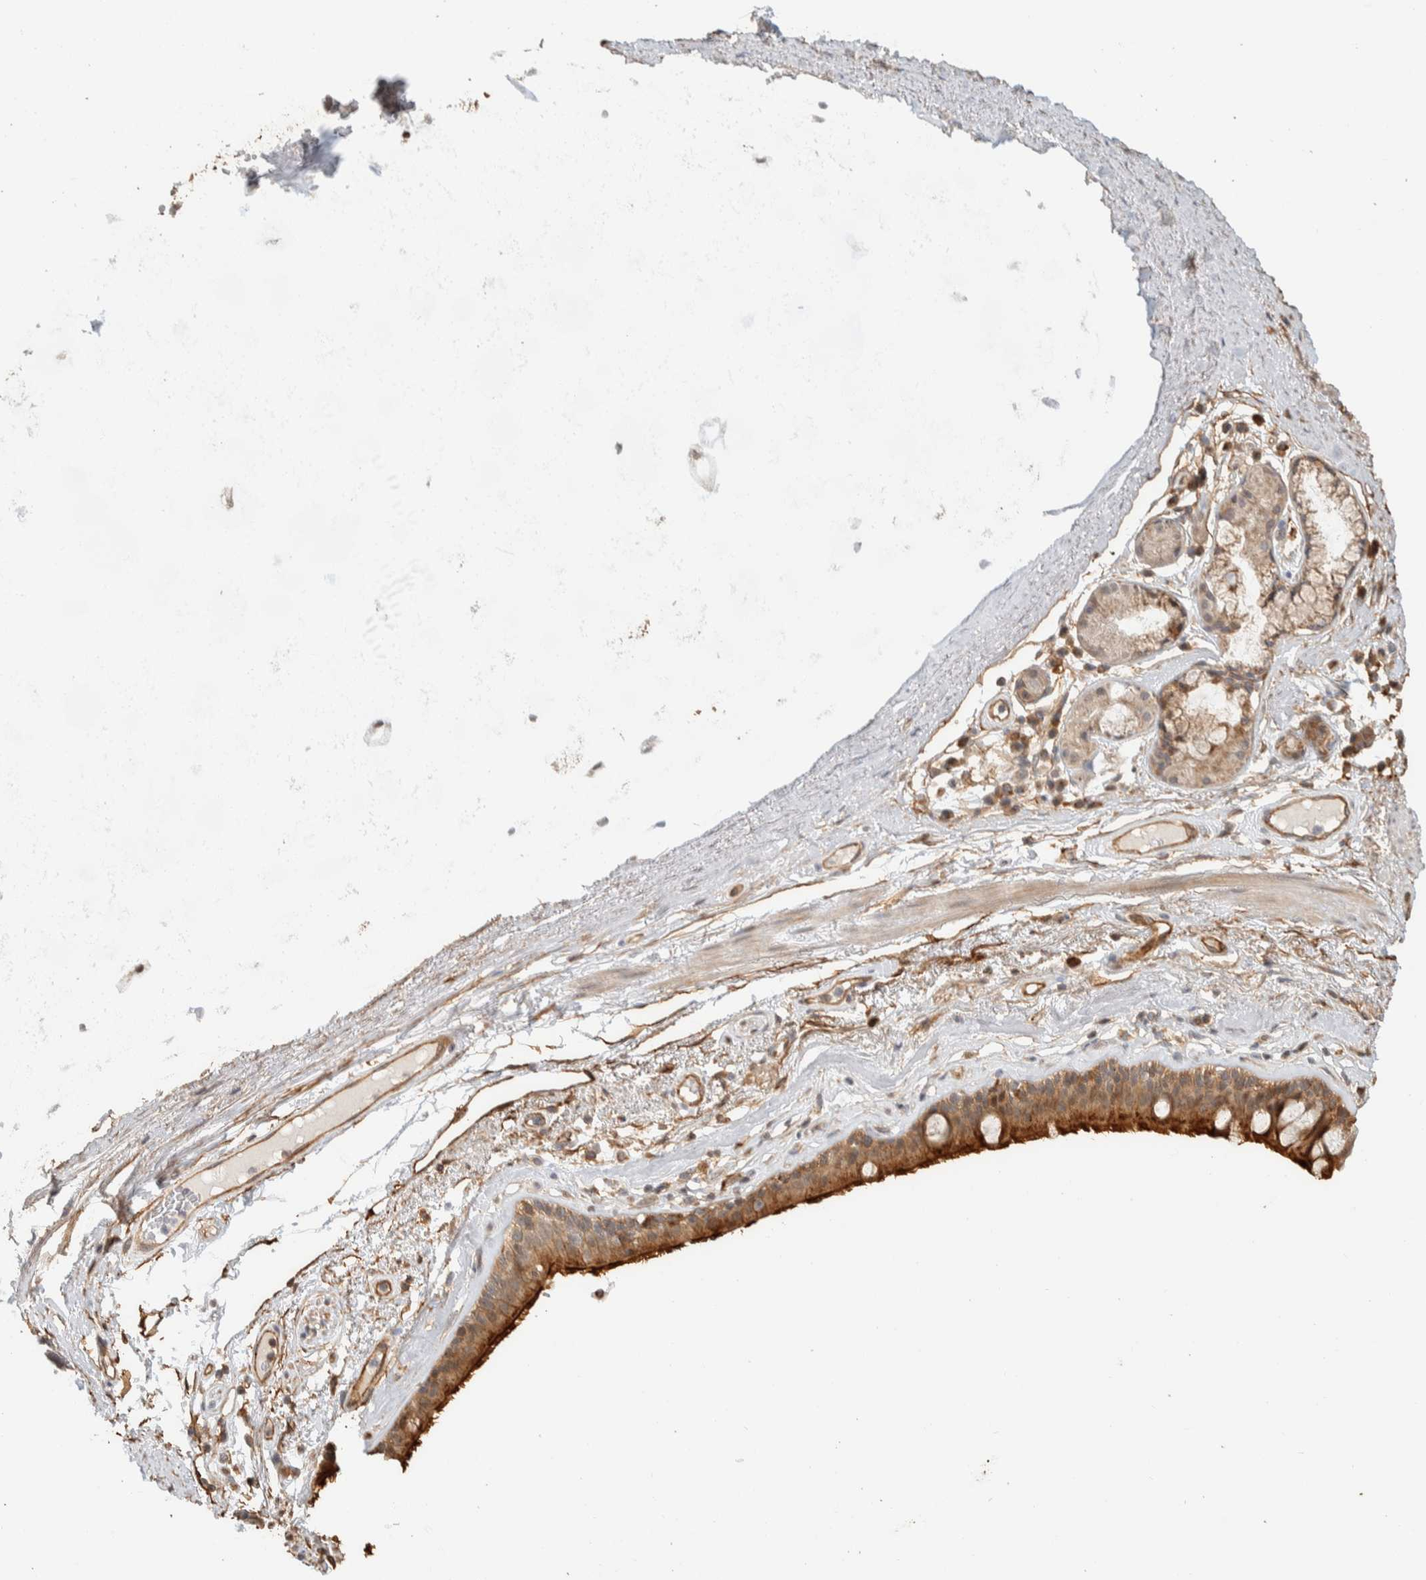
{"staining": {"intensity": "strong", "quantity": ">75%", "location": "cytoplasmic/membranous"}, "tissue": "bronchus", "cell_type": "Respiratory epithelial cells", "image_type": "normal", "snomed": [{"axis": "morphology", "description": "Normal tissue, NOS"}, {"axis": "topography", "description": "Cartilage tissue"}], "caption": "Immunohistochemistry (DAB) staining of benign bronchus reveals strong cytoplasmic/membranous protein staining in approximately >75% of respiratory epithelial cells.", "gene": "KIF9", "patient": {"sex": "female", "age": 63}}